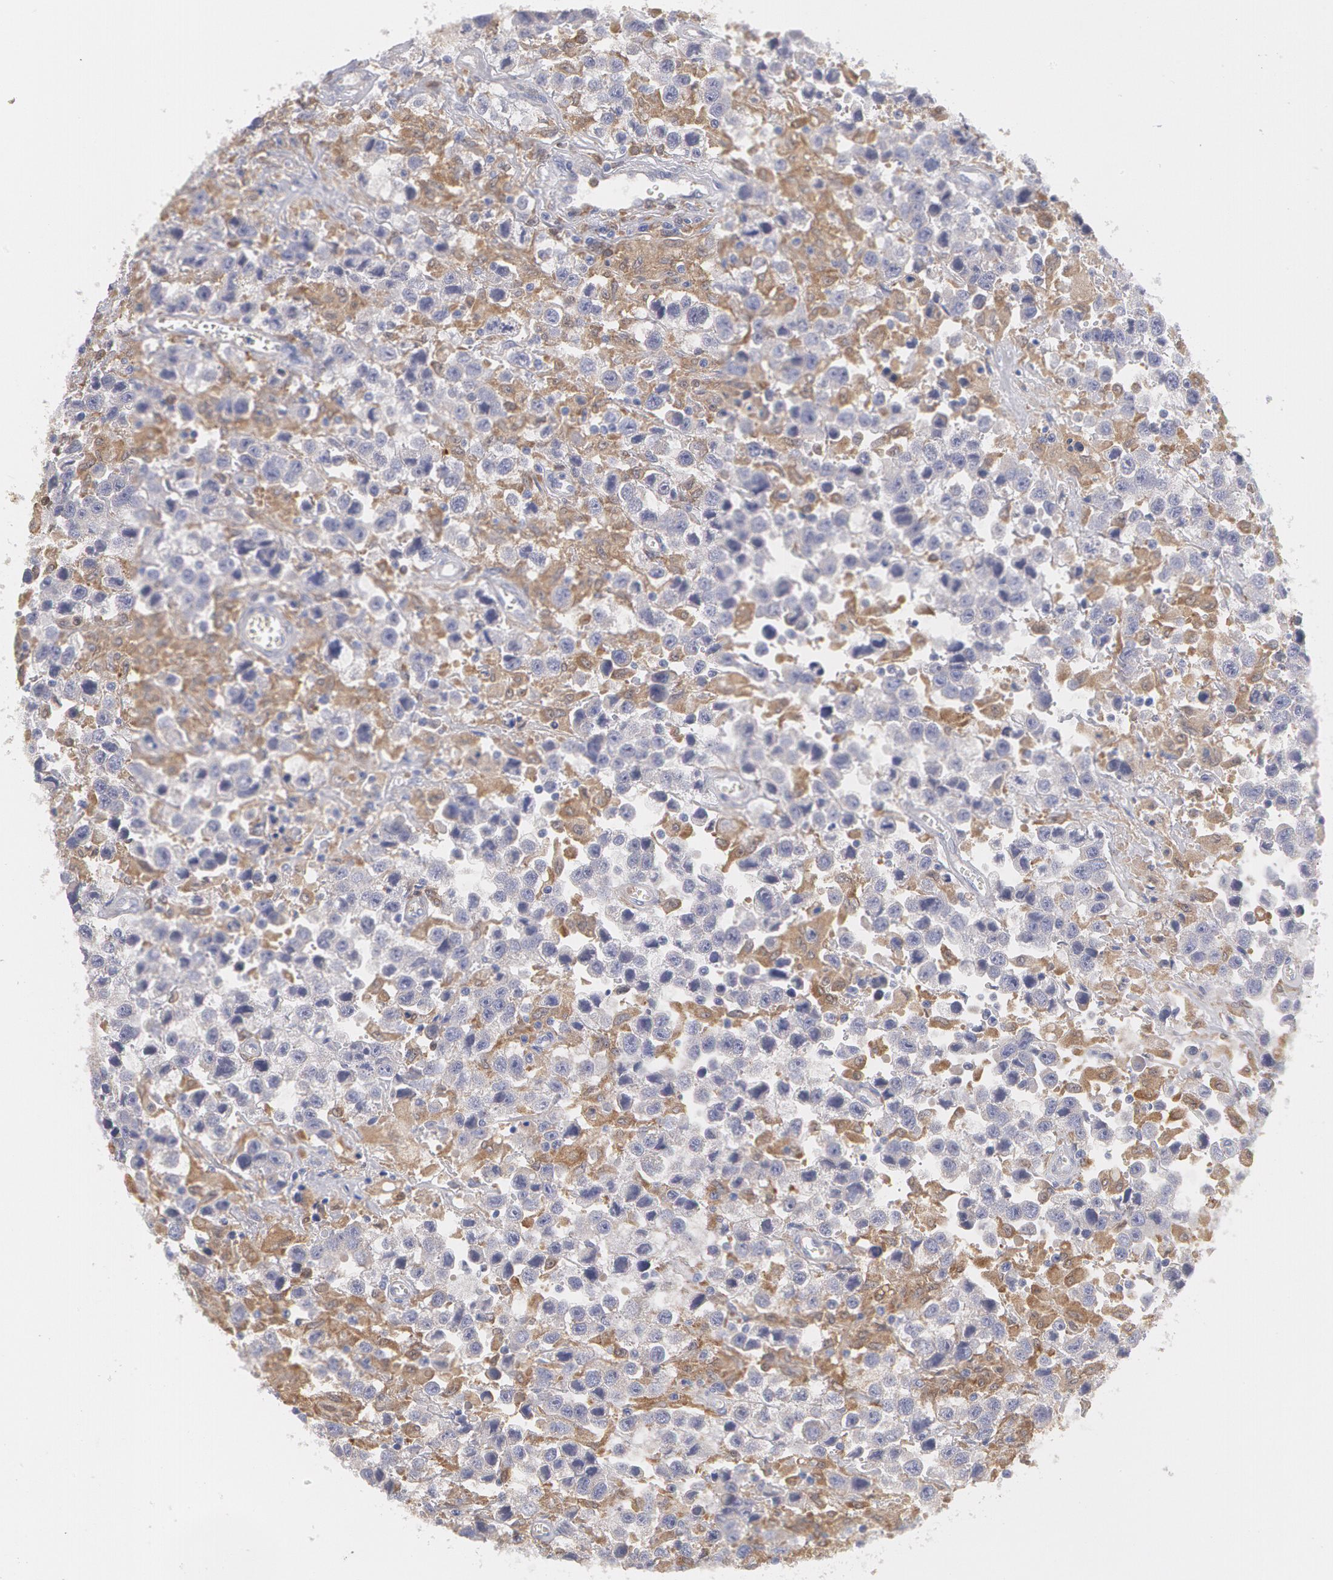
{"staining": {"intensity": "negative", "quantity": "none", "location": "none"}, "tissue": "testis cancer", "cell_type": "Tumor cells", "image_type": "cancer", "snomed": [{"axis": "morphology", "description": "Seminoma, NOS"}, {"axis": "topography", "description": "Testis"}], "caption": "Testis cancer was stained to show a protein in brown. There is no significant positivity in tumor cells. (Stains: DAB (3,3'-diaminobenzidine) IHC with hematoxylin counter stain, Microscopy: brightfield microscopy at high magnification).", "gene": "SYK", "patient": {"sex": "male", "age": 43}}